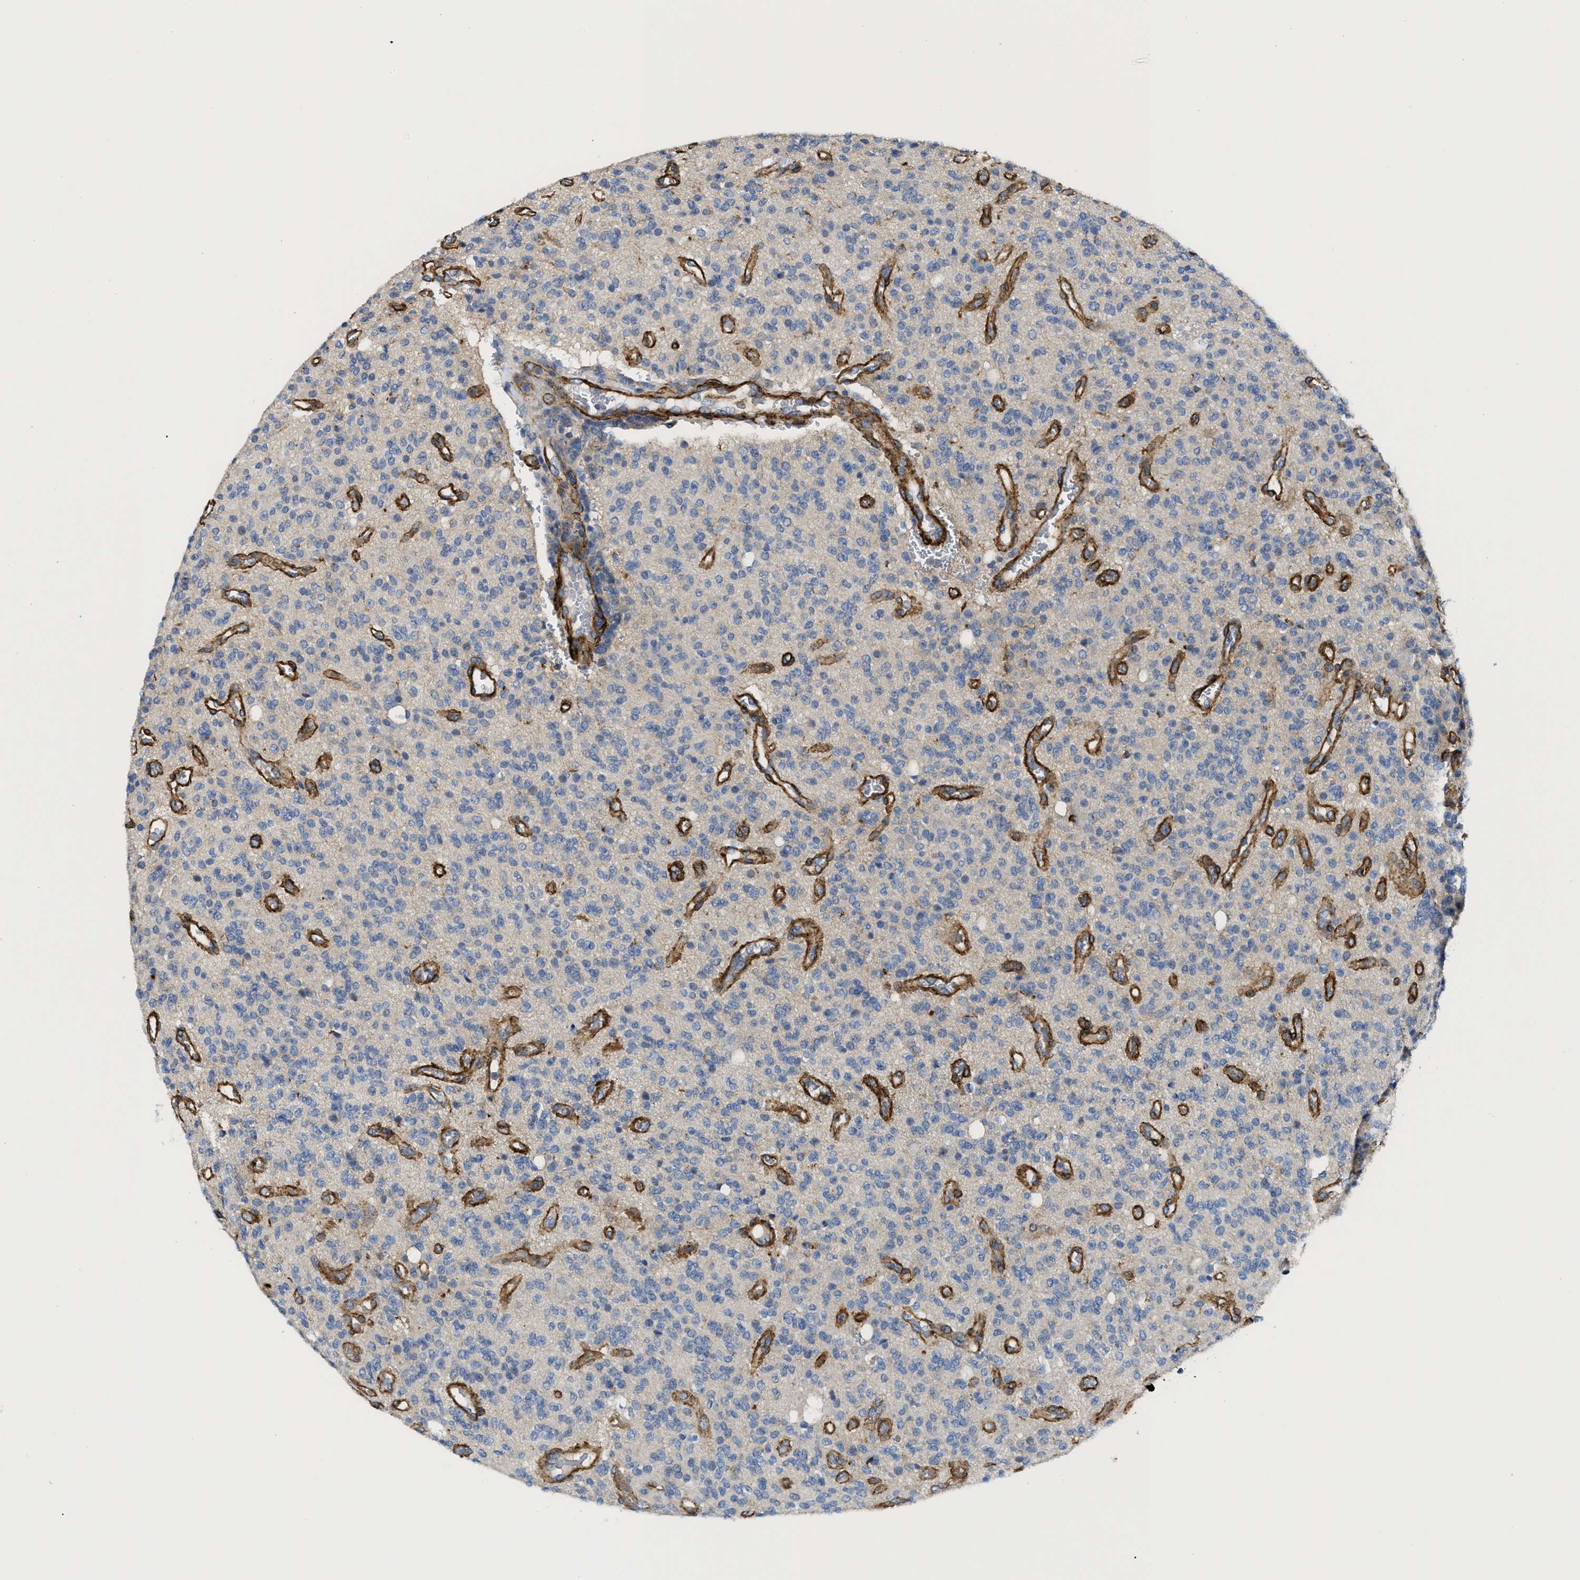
{"staining": {"intensity": "negative", "quantity": "none", "location": "none"}, "tissue": "glioma", "cell_type": "Tumor cells", "image_type": "cancer", "snomed": [{"axis": "morphology", "description": "Glioma, malignant, High grade"}, {"axis": "topography", "description": "Brain"}], "caption": "Human malignant high-grade glioma stained for a protein using IHC demonstrates no staining in tumor cells.", "gene": "NAB1", "patient": {"sex": "male", "age": 34}}